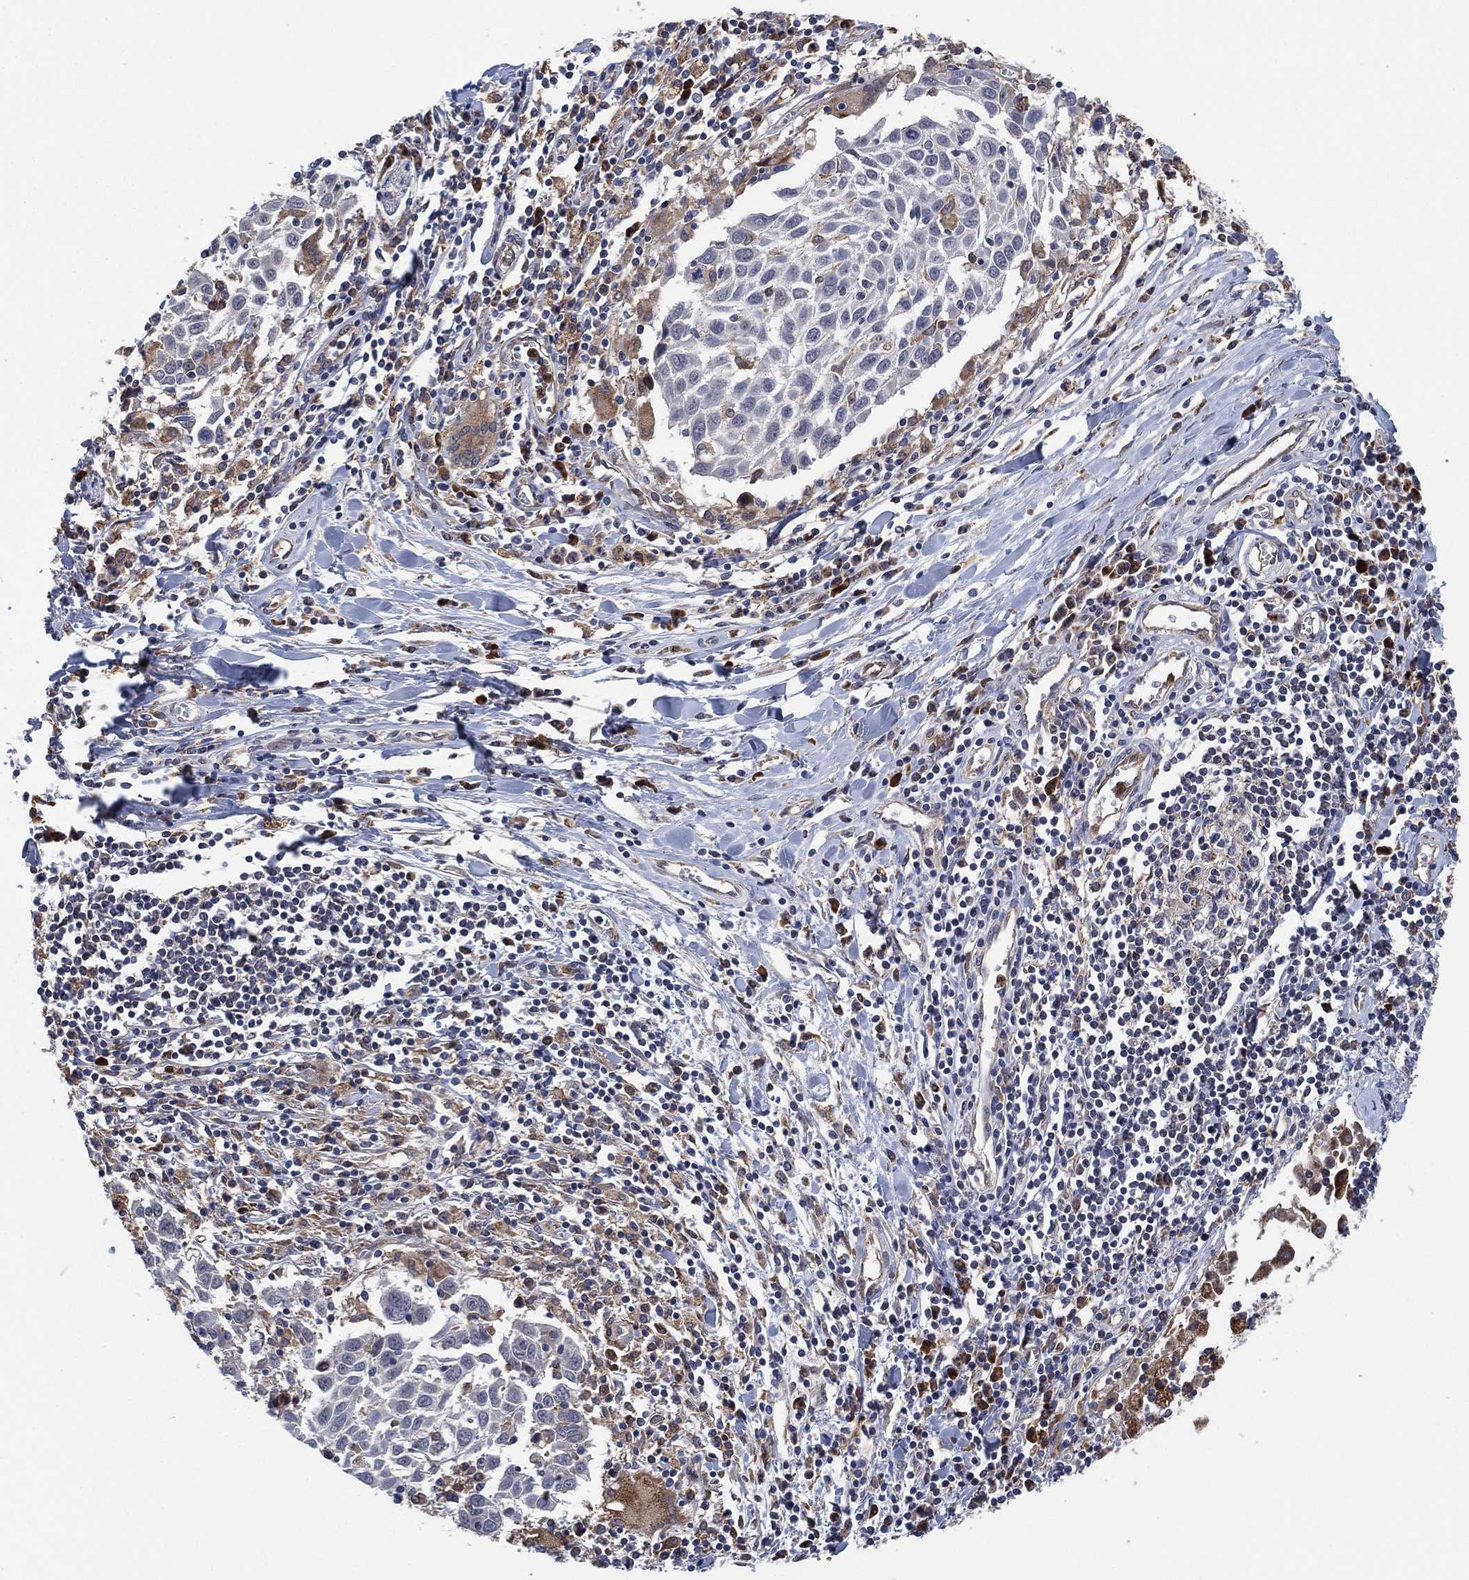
{"staining": {"intensity": "negative", "quantity": "none", "location": "none"}, "tissue": "lung cancer", "cell_type": "Tumor cells", "image_type": "cancer", "snomed": [{"axis": "morphology", "description": "Squamous cell carcinoma, NOS"}, {"axis": "topography", "description": "Lung"}], "caption": "Immunohistochemistry histopathology image of lung squamous cell carcinoma stained for a protein (brown), which exhibits no expression in tumor cells.", "gene": "FES", "patient": {"sex": "male", "age": 57}}